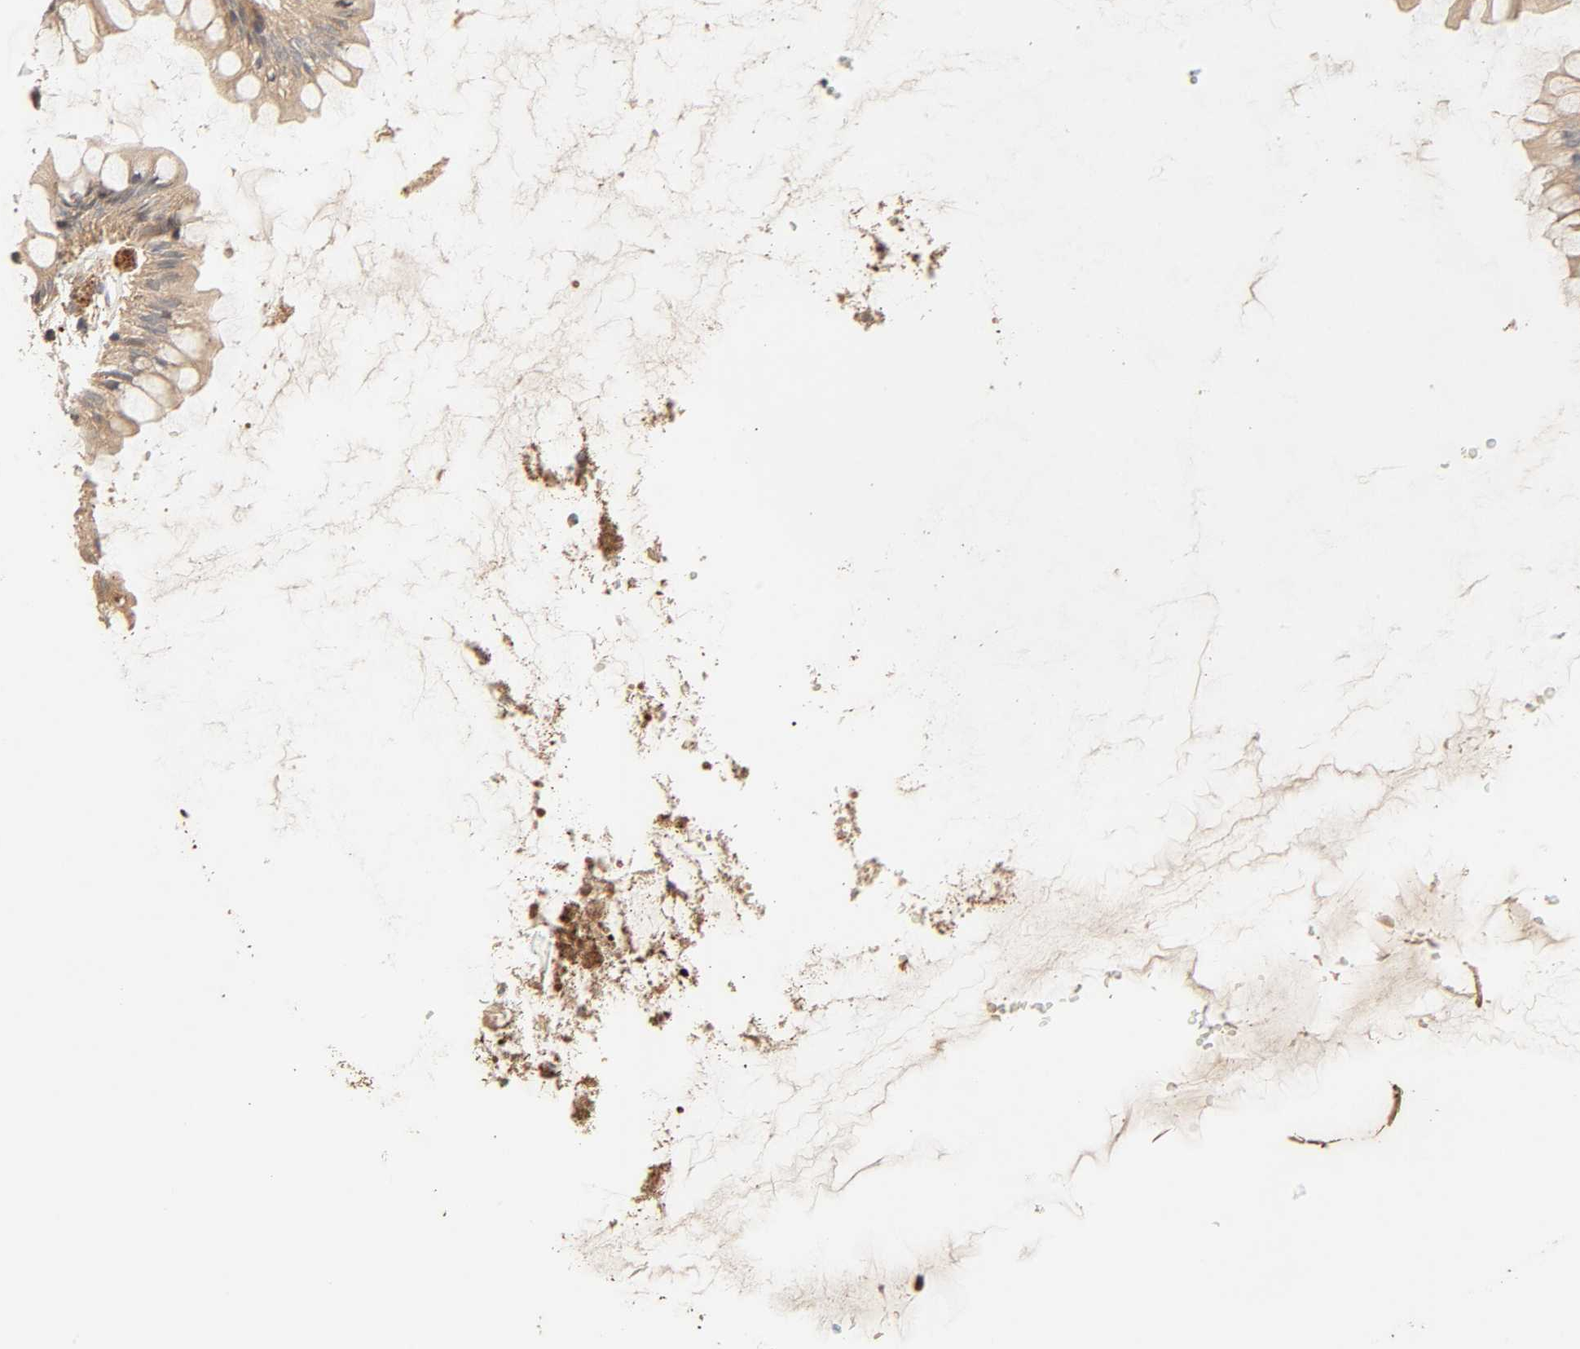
{"staining": {"intensity": "moderate", "quantity": ">75%", "location": "cytoplasmic/membranous"}, "tissue": "rectum", "cell_type": "Glandular cells", "image_type": "normal", "snomed": [{"axis": "morphology", "description": "Normal tissue, NOS"}, {"axis": "morphology", "description": "Adenocarcinoma, NOS"}, {"axis": "topography", "description": "Rectum"}], "caption": "Human rectum stained with a brown dye reveals moderate cytoplasmic/membranous positive staining in about >75% of glandular cells.", "gene": "MAPK6", "patient": {"sex": "female", "age": 65}}